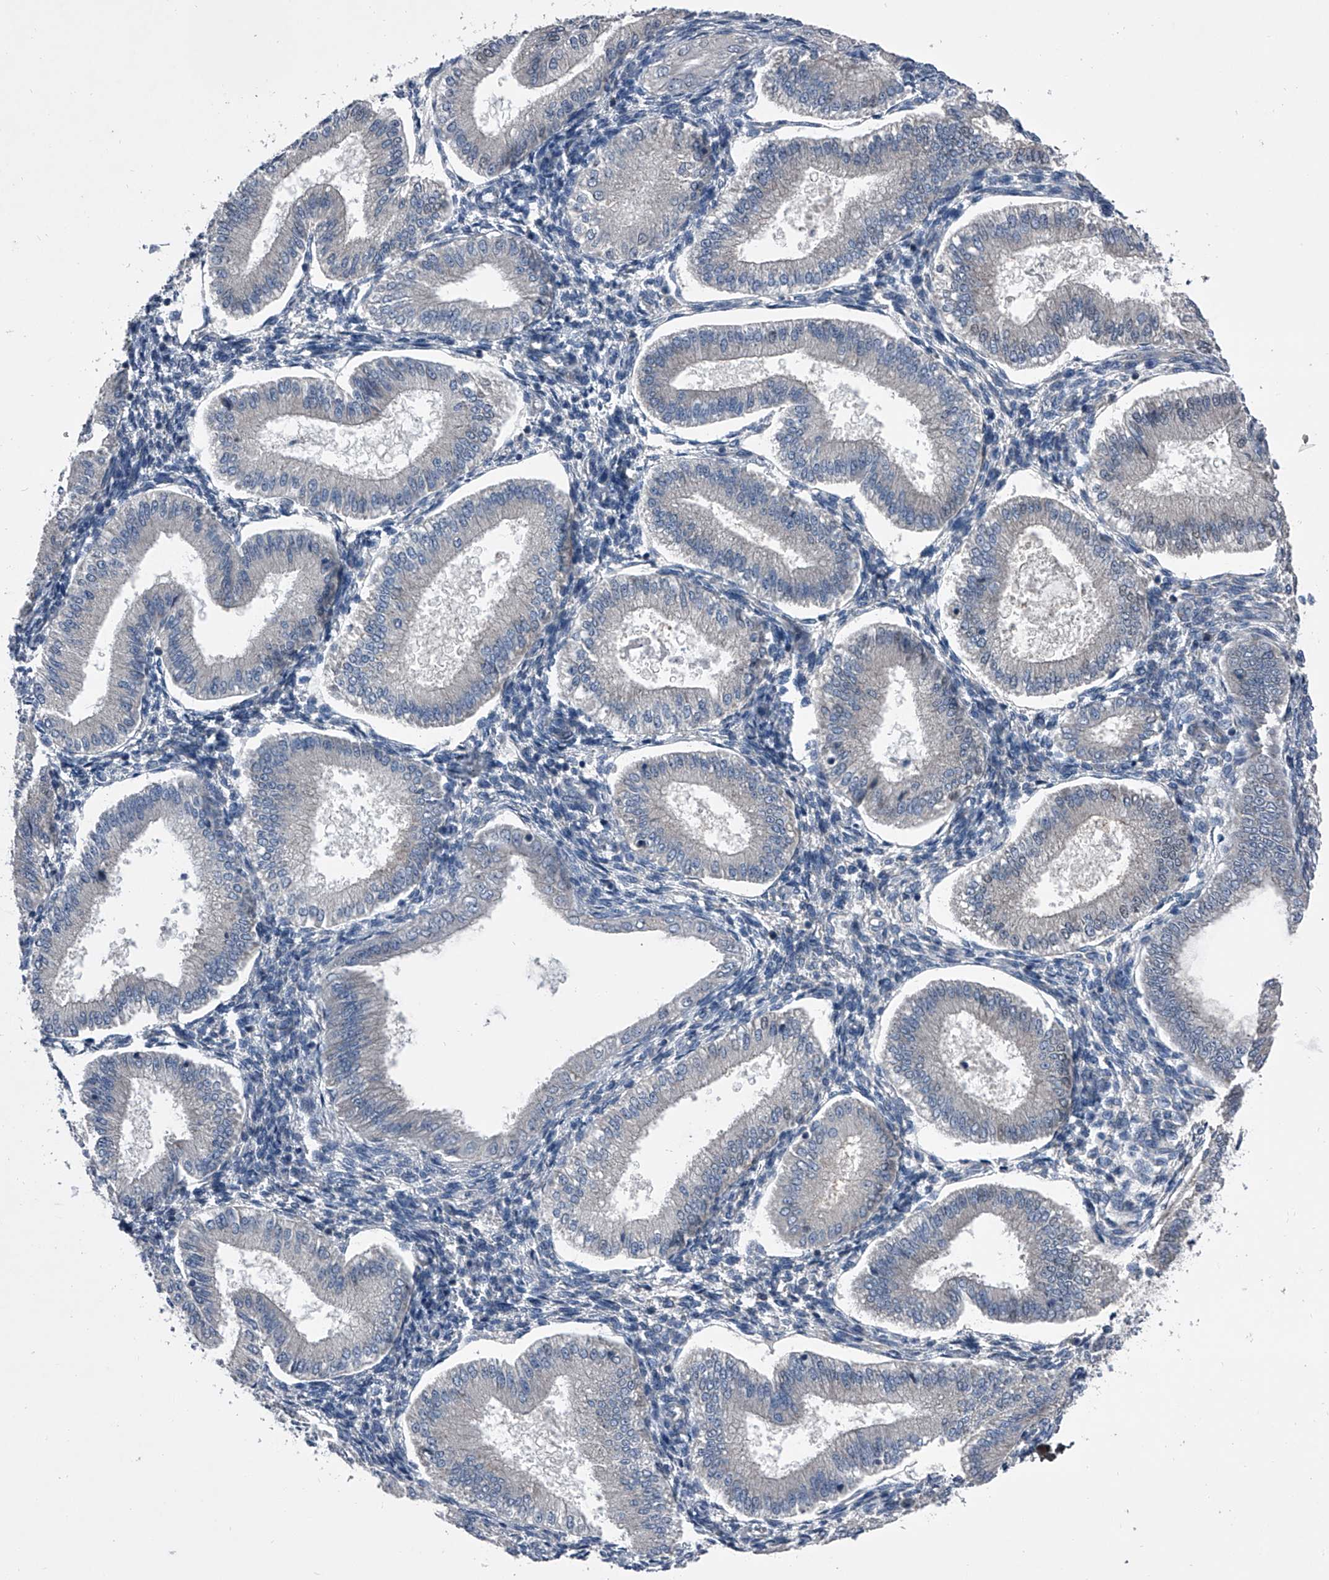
{"staining": {"intensity": "negative", "quantity": "none", "location": "none"}, "tissue": "endometrium", "cell_type": "Cells in endometrial stroma", "image_type": "normal", "snomed": [{"axis": "morphology", "description": "Normal tissue, NOS"}, {"axis": "topography", "description": "Endometrium"}], "caption": "Photomicrograph shows no significant protein positivity in cells in endometrial stroma of normal endometrium. The staining was performed using DAB (3,3'-diaminobenzidine) to visualize the protein expression in brown, while the nuclei were stained in blue with hematoxylin (Magnification: 20x).", "gene": "PIP5K1A", "patient": {"sex": "female", "age": 39}}